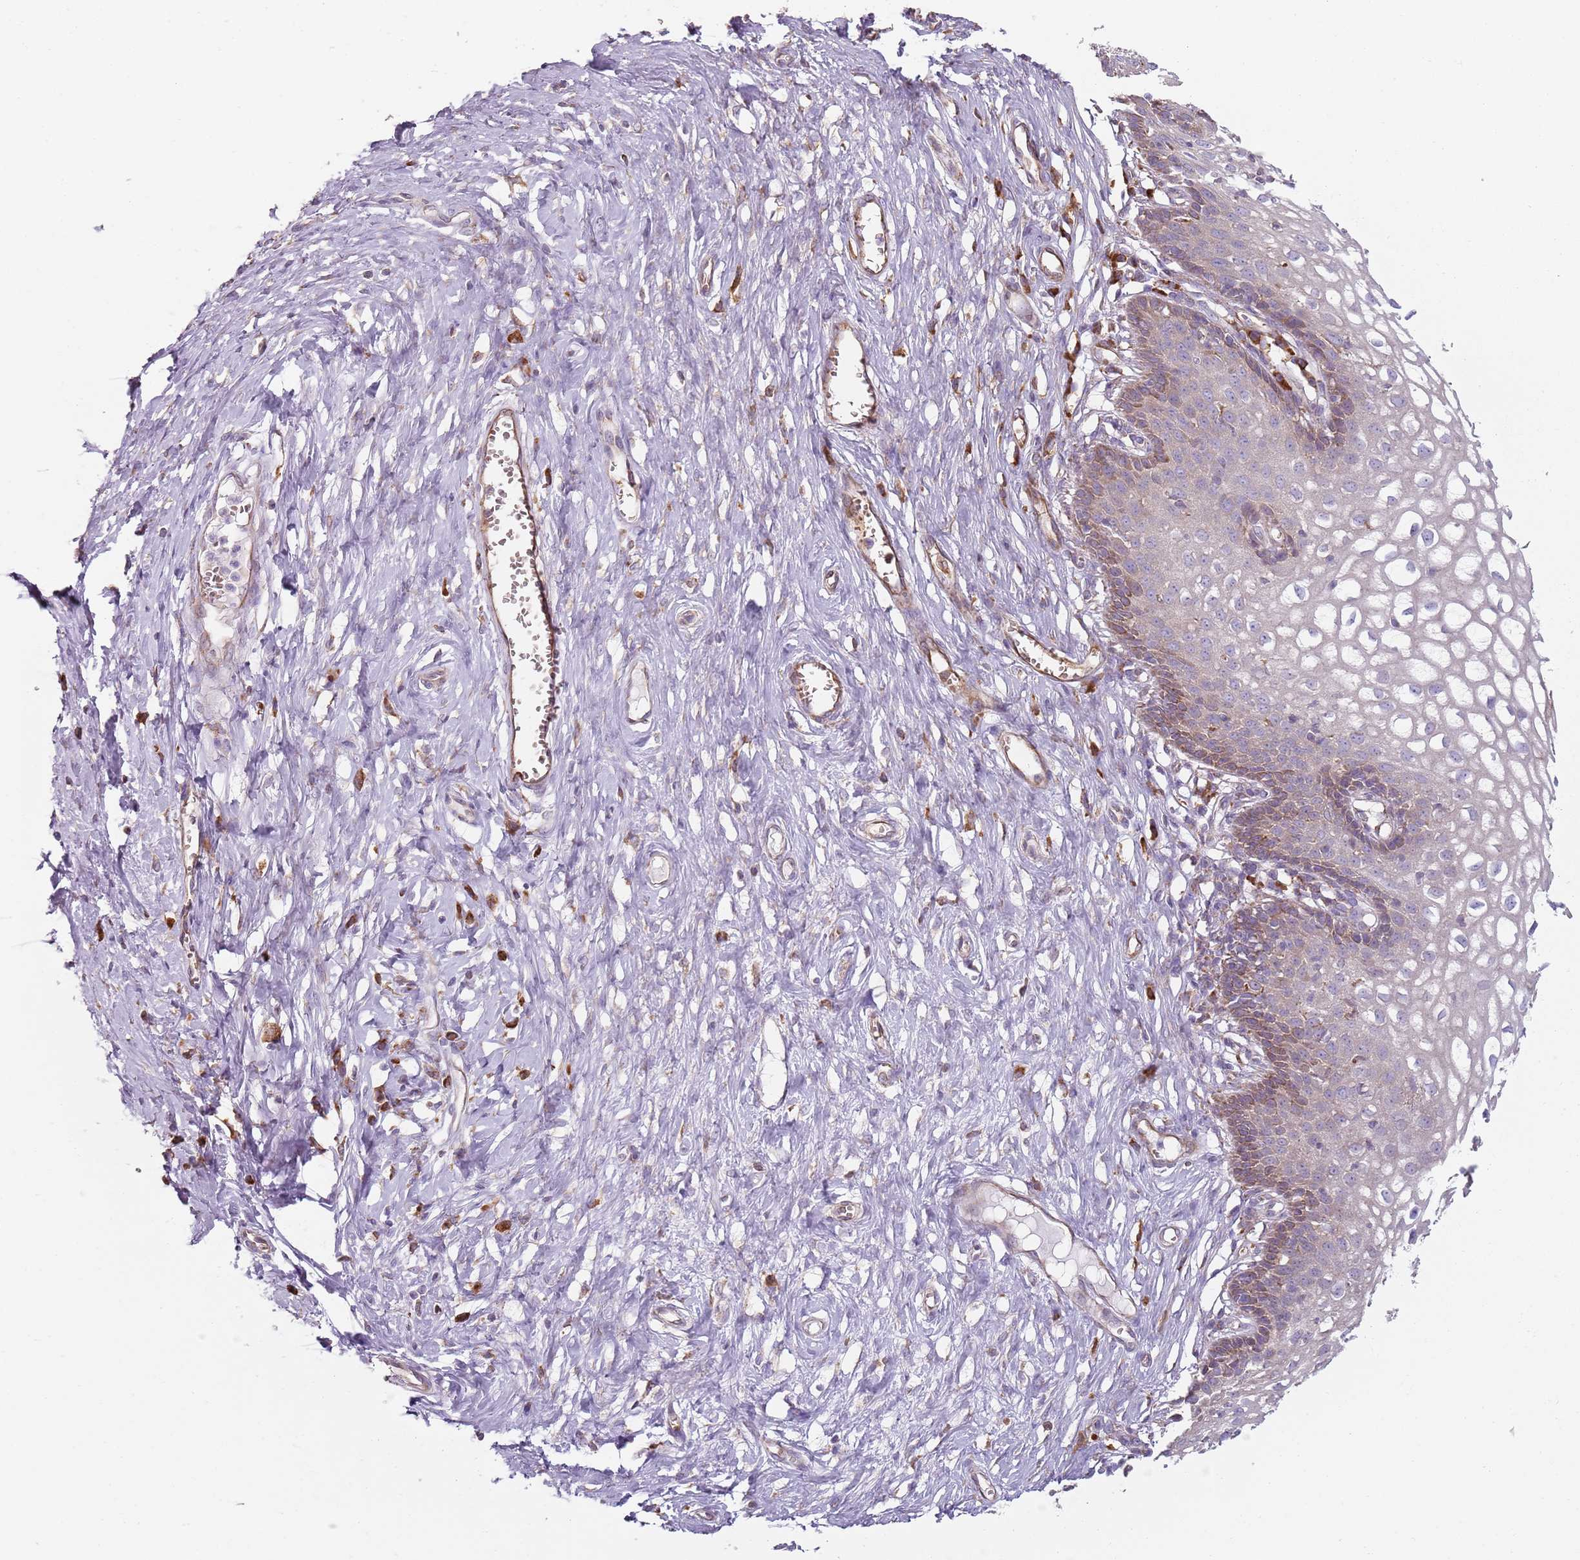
{"staining": {"intensity": "weak", "quantity": "<25%", "location": "cytoplasmic/membranous"}, "tissue": "cervix", "cell_type": "Glandular cells", "image_type": "normal", "snomed": [{"axis": "morphology", "description": "Normal tissue, NOS"}, {"axis": "morphology", "description": "Adenocarcinoma, NOS"}, {"axis": "topography", "description": "Cervix"}], "caption": "A high-resolution micrograph shows immunohistochemistry staining of normal cervix, which shows no significant positivity in glandular cells. (IHC, brightfield microscopy, high magnification).", "gene": "SPATA2", "patient": {"sex": "female", "age": 29}}